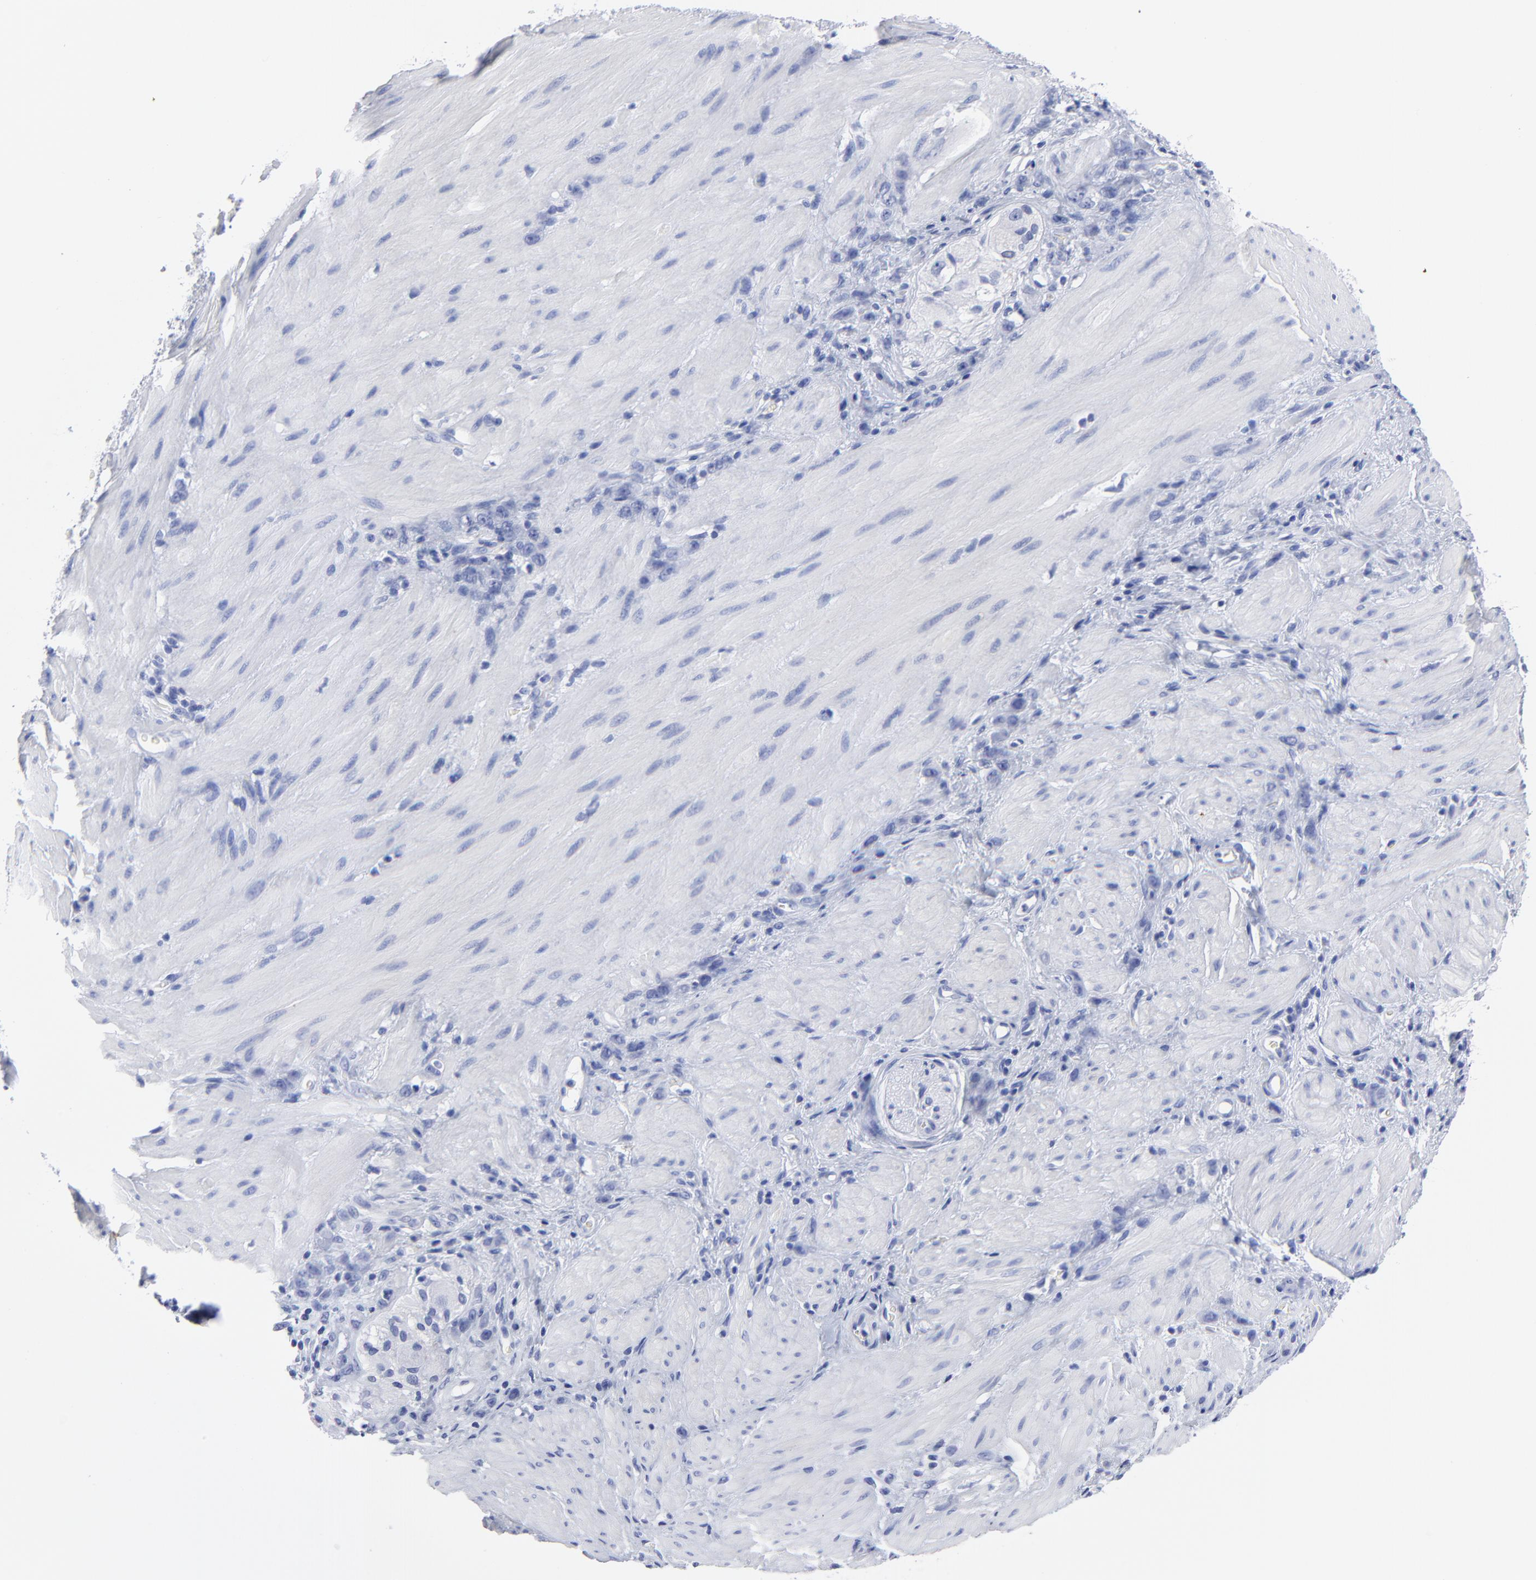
{"staining": {"intensity": "negative", "quantity": "none", "location": "none"}, "tissue": "stomach cancer", "cell_type": "Tumor cells", "image_type": "cancer", "snomed": [{"axis": "morphology", "description": "Normal tissue, NOS"}, {"axis": "morphology", "description": "Adenocarcinoma, NOS"}, {"axis": "topography", "description": "Stomach"}], "caption": "Tumor cells show no significant positivity in stomach adenocarcinoma.", "gene": "ACY1", "patient": {"sex": "male", "age": 82}}